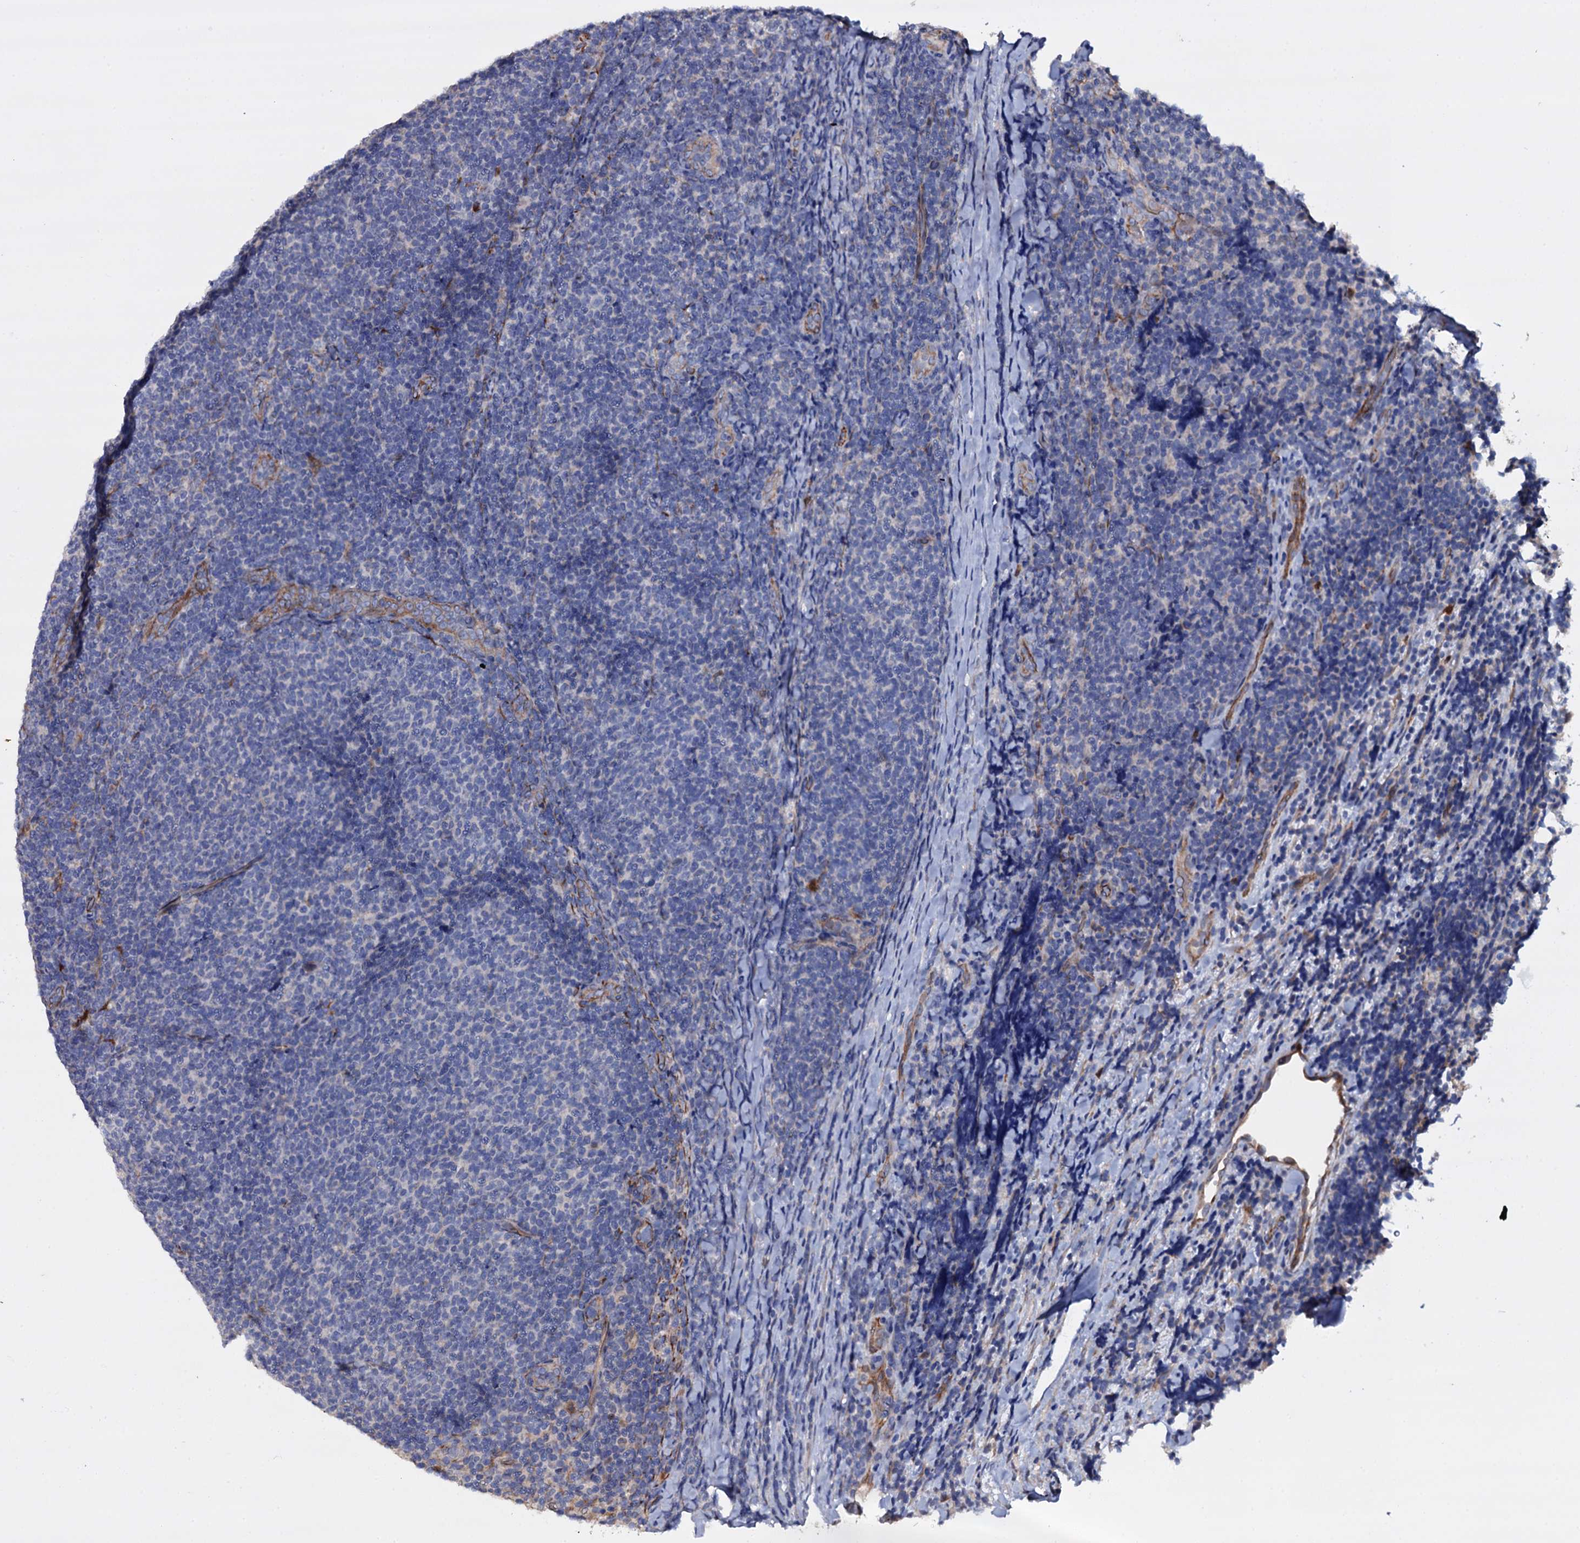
{"staining": {"intensity": "negative", "quantity": "none", "location": "none"}, "tissue": "lymphoma", "cell_type": "Tumor cells", "image_type": "cancer", "snomed": [{"axis": "morphology", "description": "Malignant lymphoma, non-Hodgkin's type, Low grade"}, {"axis": "topography", "description": "Lymph node"}], "caption": "Photomicrograph shows no protein positivity in tumor cells of low-grade malignant lymphoma, non-Hodgkin's type tissue. (DAB IHC visualized using brightfield microscopy, high magnification).", "gene": "BCL2L14", "patient": {"sex": "male", "age": 66}}